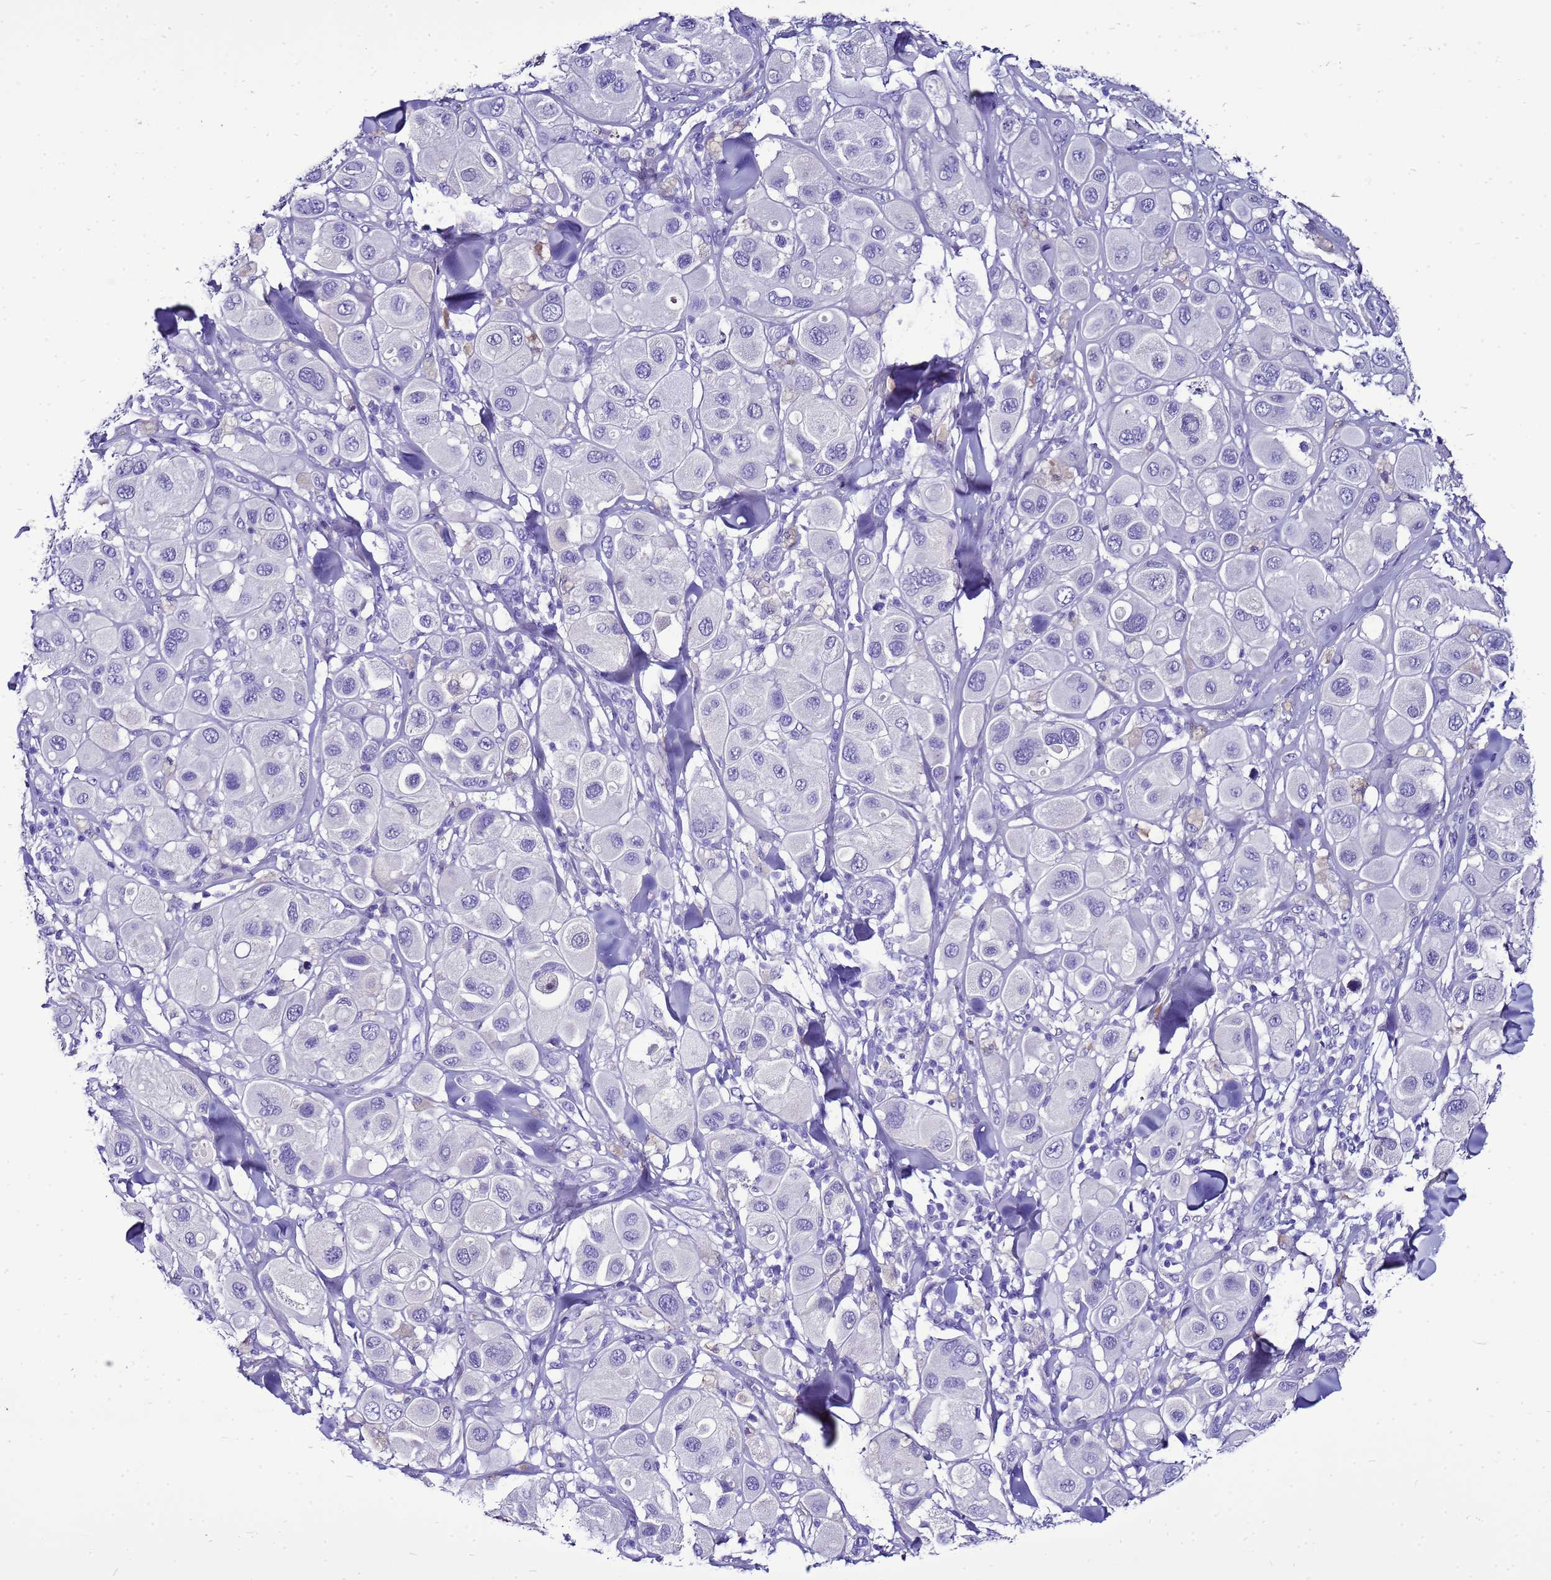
{"staining": {"intensity": "negative", "quantity": "none", "location": "none"}, "tissue": "melanoma", "cell_type": "Tumor cells", "image_type": "cancer", "snomed": [{"axis": "morphology", "description": "Malignant melanoma, Metastatic site"}, {"axis": "topography", "description": "Skin"}], "caption": "Immunohistochemical staining of malignant melanoma (metastatic site) exhibits no significant expression in tumor cells.", "gene": "BEST2", "patient": {"sex": "male", "age": 41}}